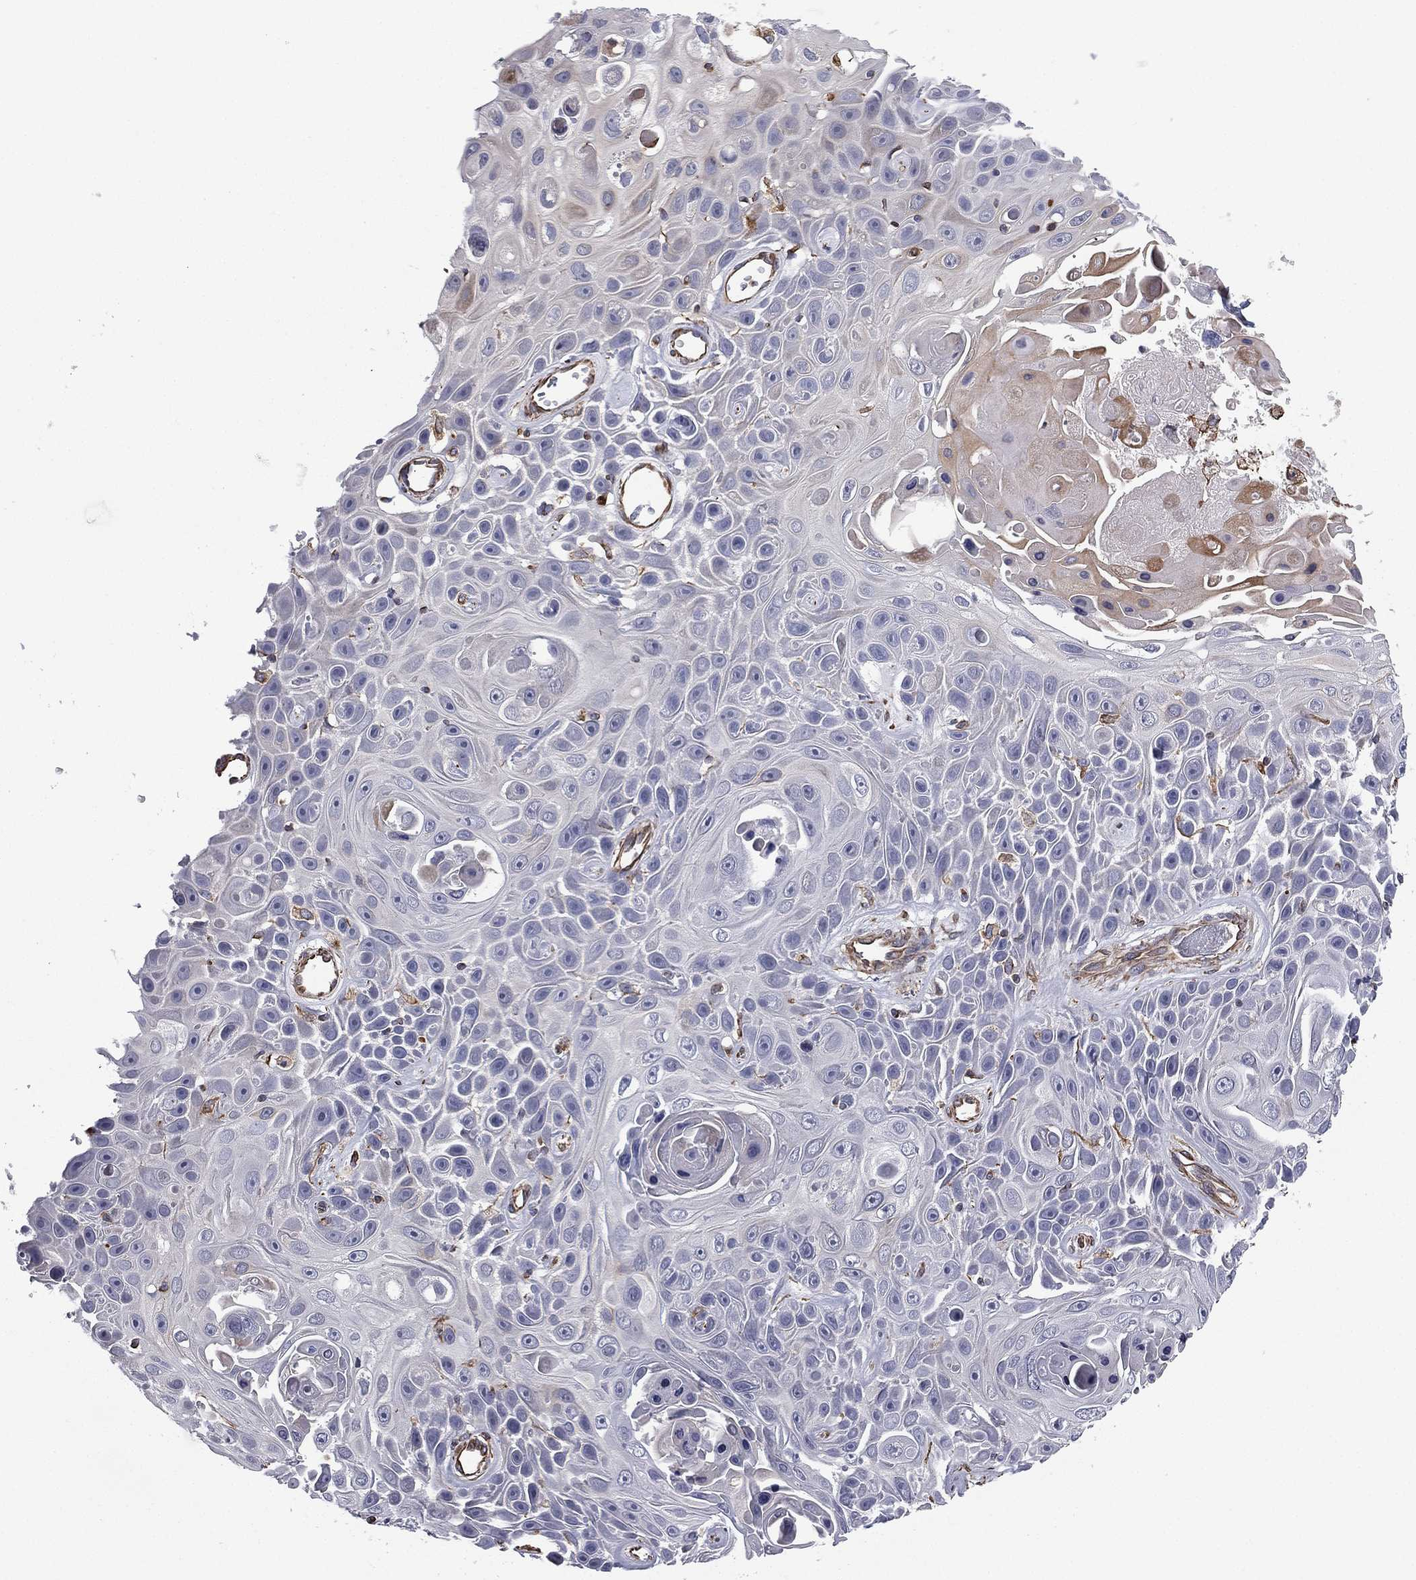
{"staining": {"intensity": "weak", "quantity": "25%-75%", "location": "cytoplasmic/membranous"}, "tissue": "skin cancer", "cell_type": "Tumor cells", "image_type": "cancer", "snomed": [{"axis": "morphology", "description": "Squamous cell carcinoma, NOS"}, {"axis": "topography", "description": "Skin"}], "caption": "Tumor cells reveal low levels of weak cytoplasmic/membranous staining in about 25%-75% of cells in human squamous cell carcinoma (skin). The staining is performed using DAB brown chromogen to label protein expression. The nuclei are counter-stained blue using hematoxylin.", "gene": "SCUBE1", "patient": {"sex": "male", "age": 82}}